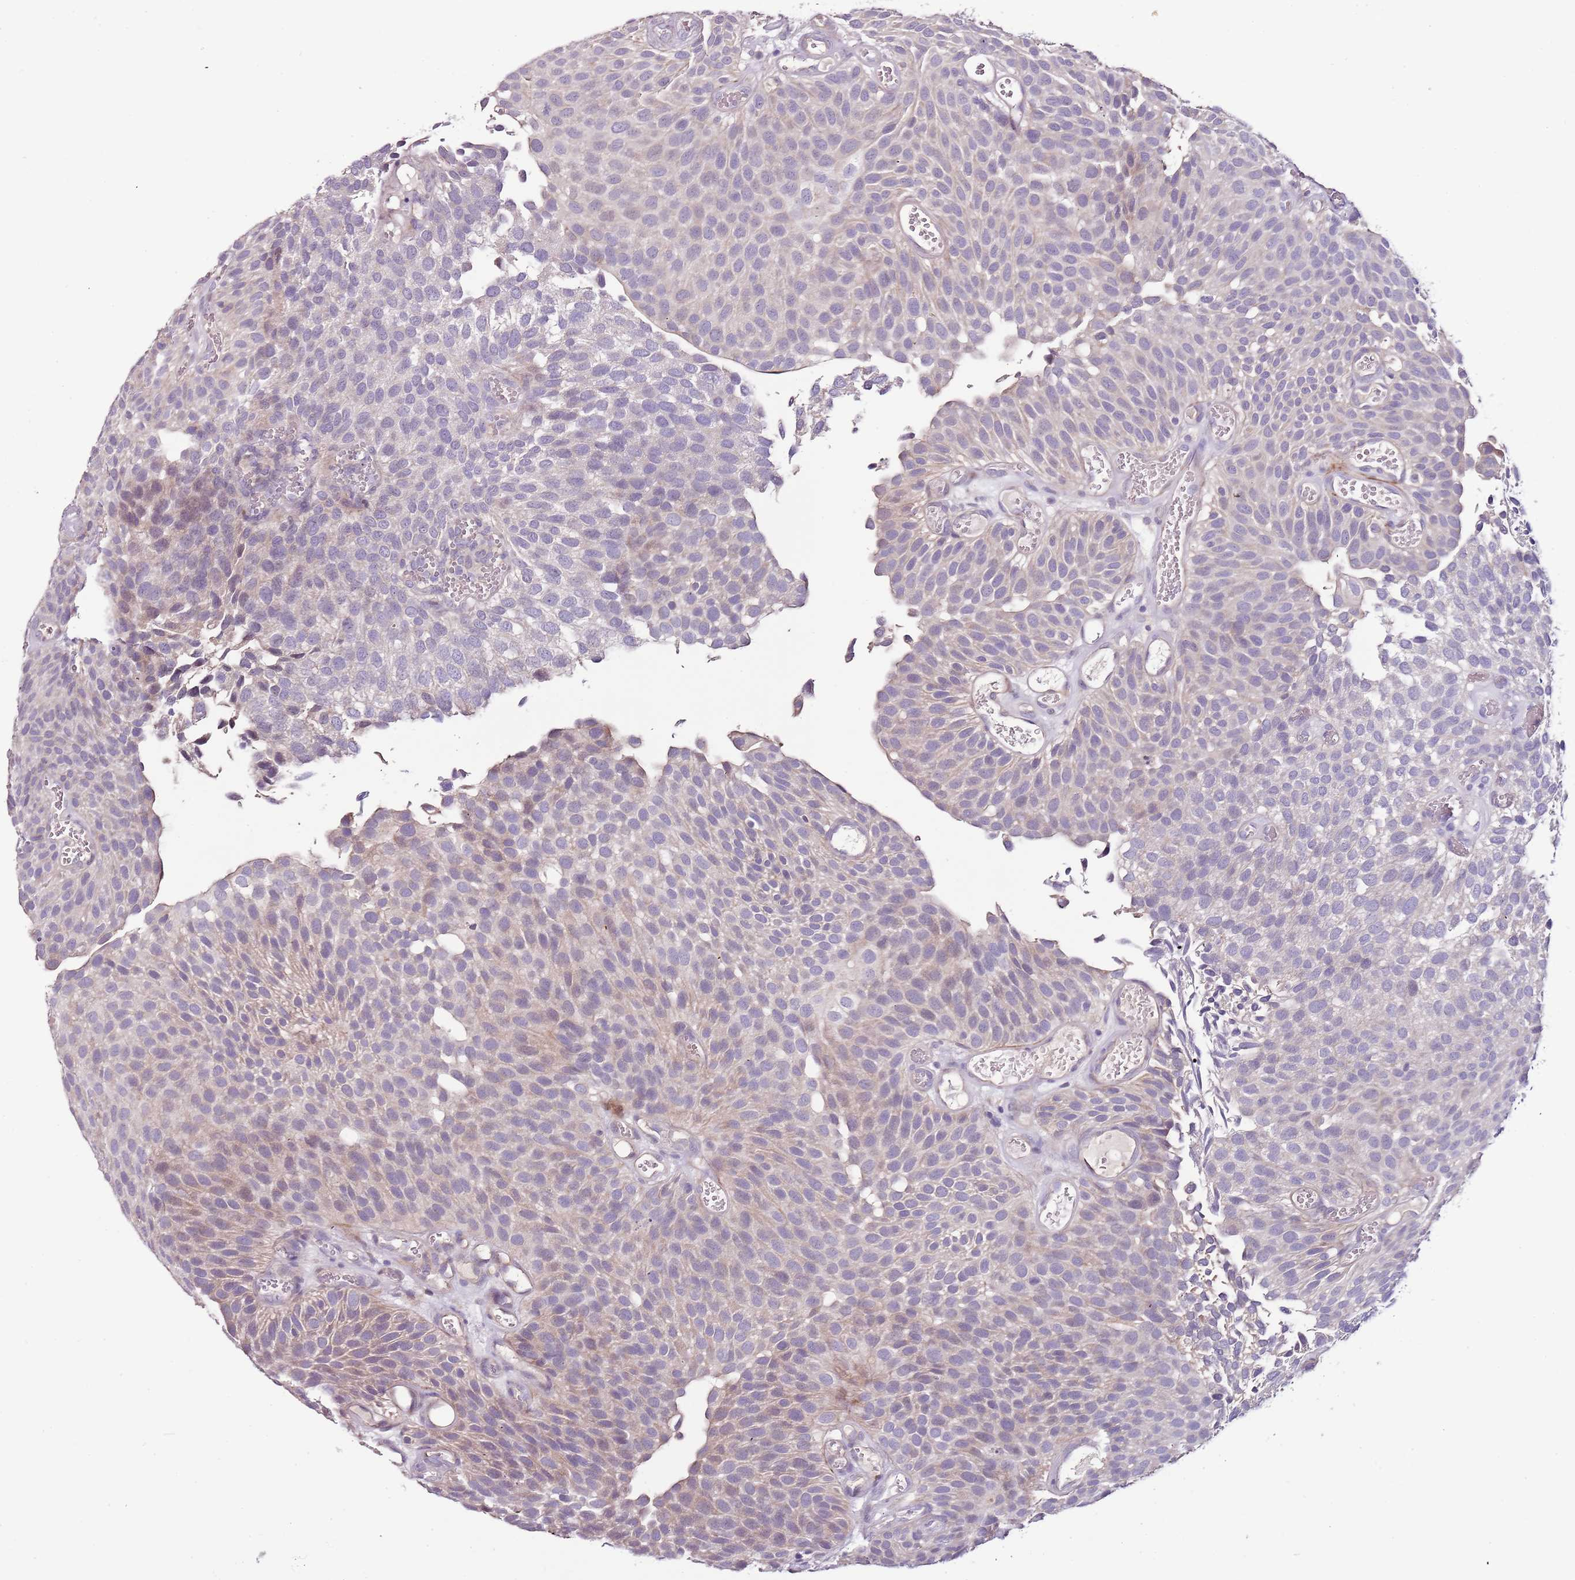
{"staining": {"intensity": "weak", "quantity": "<25%", "location": "cytoplasmic/membranous"}, "tissue": "urothelial cancer", "cell_type": "Tumor cells", "image_type": "cancer", "snomed": [{"axis": "morphology", "description": "Urothelial carcinoma, Low grade"}, {"axis": "topography", "description": "Urinary bladder"}], "caption": "There is no significant expression in tumor cells of urothelial carcinoma (low-grade).", "gene": "NKX2-3", "patient": {"sex": "male", "age": 89}}